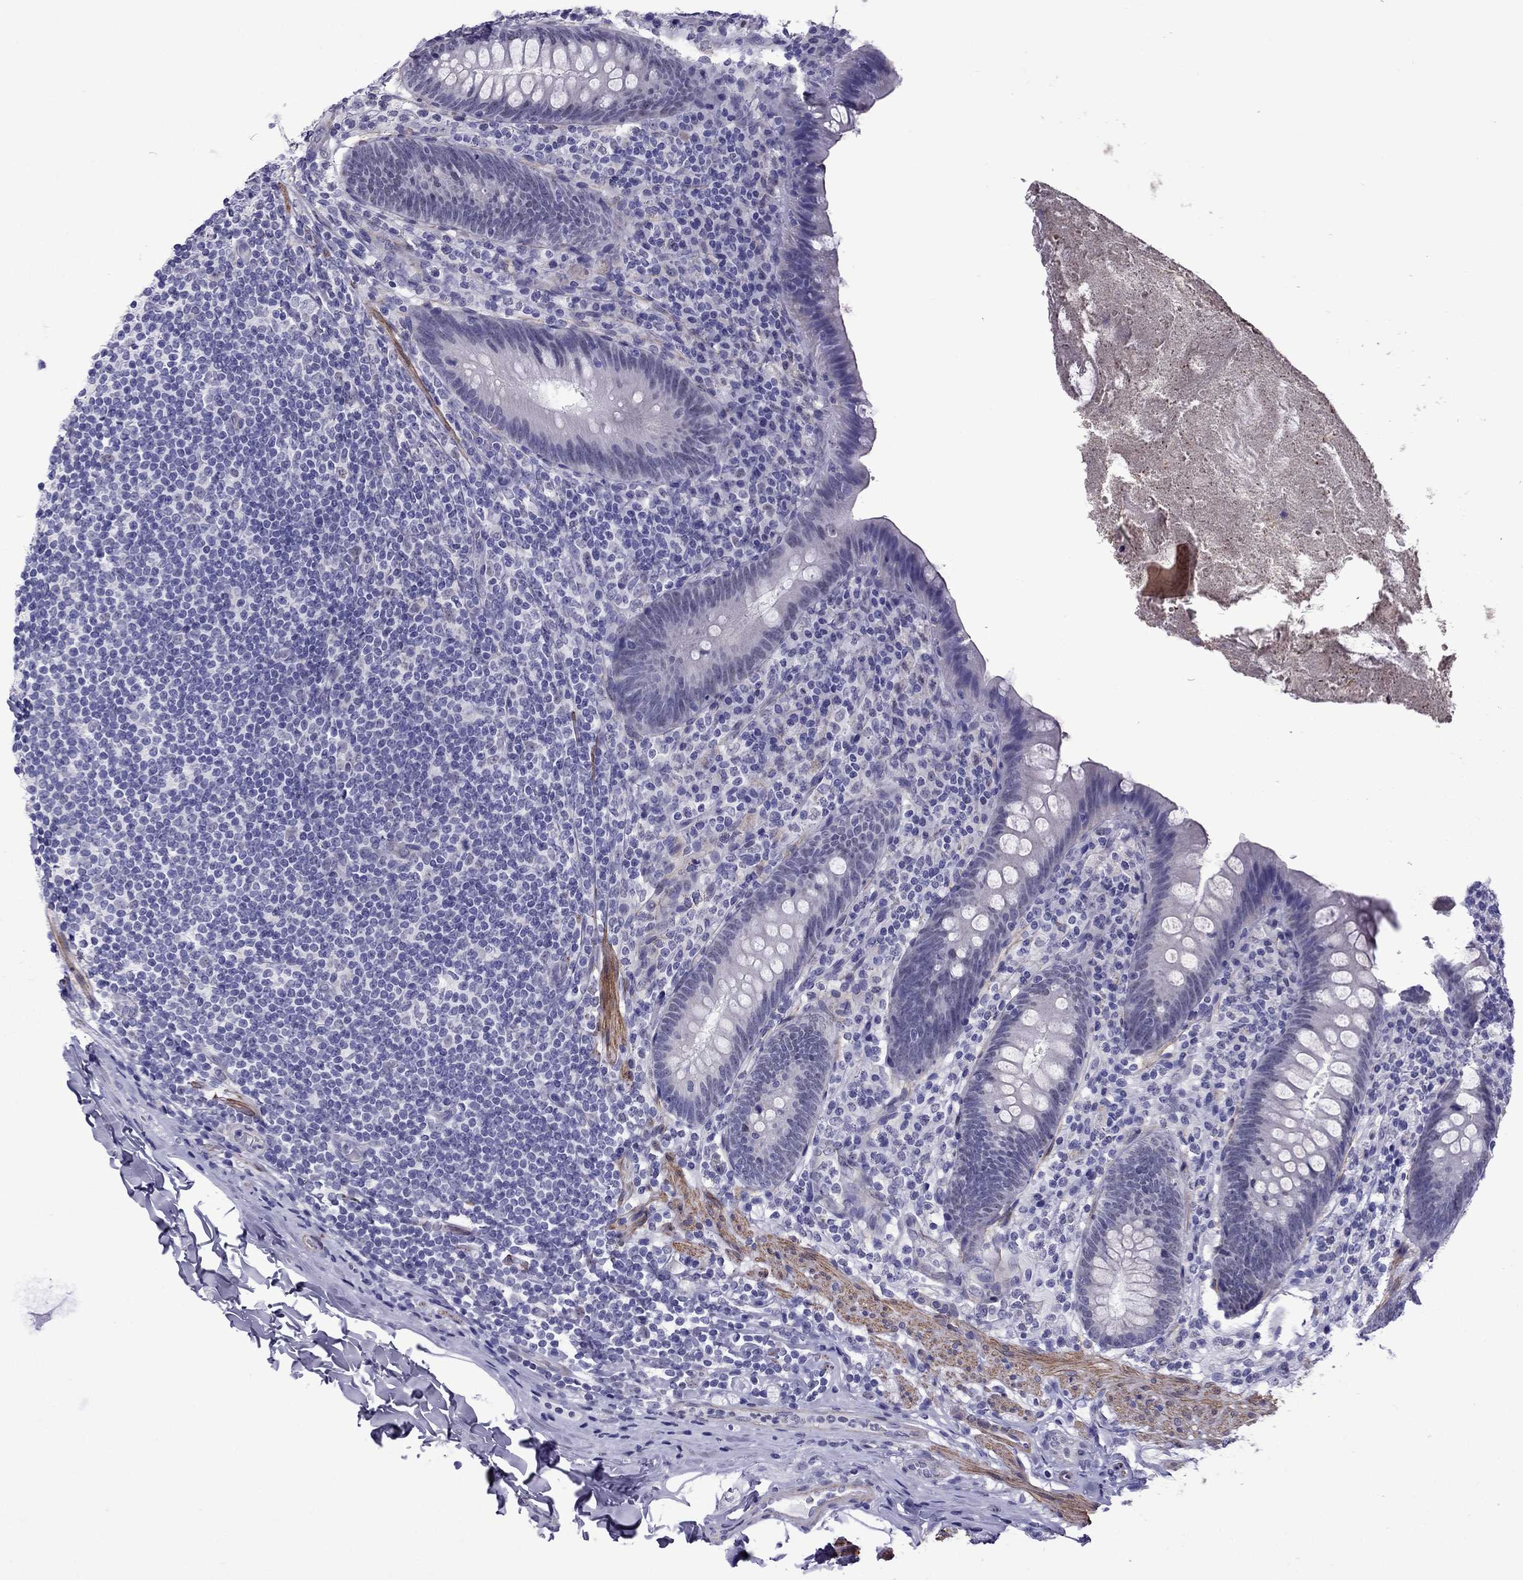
{"staining": {"intensity": "negative", "quantity": "none", "location": "none"}, "tissue": "appendix", "cell_type": "Glandular cells", "image_type": "normal", "snomed": [{"axis": "morphology", "description": "Normal tissue, NOS"}, {"axis": "topography", "description": "Appendix"}], "caption": "Micrograph shows no significant protein expression in glandular cells of normal appendix.", "gene": "CHRNA5", "patient": {"sex": "male", "age": 47}}